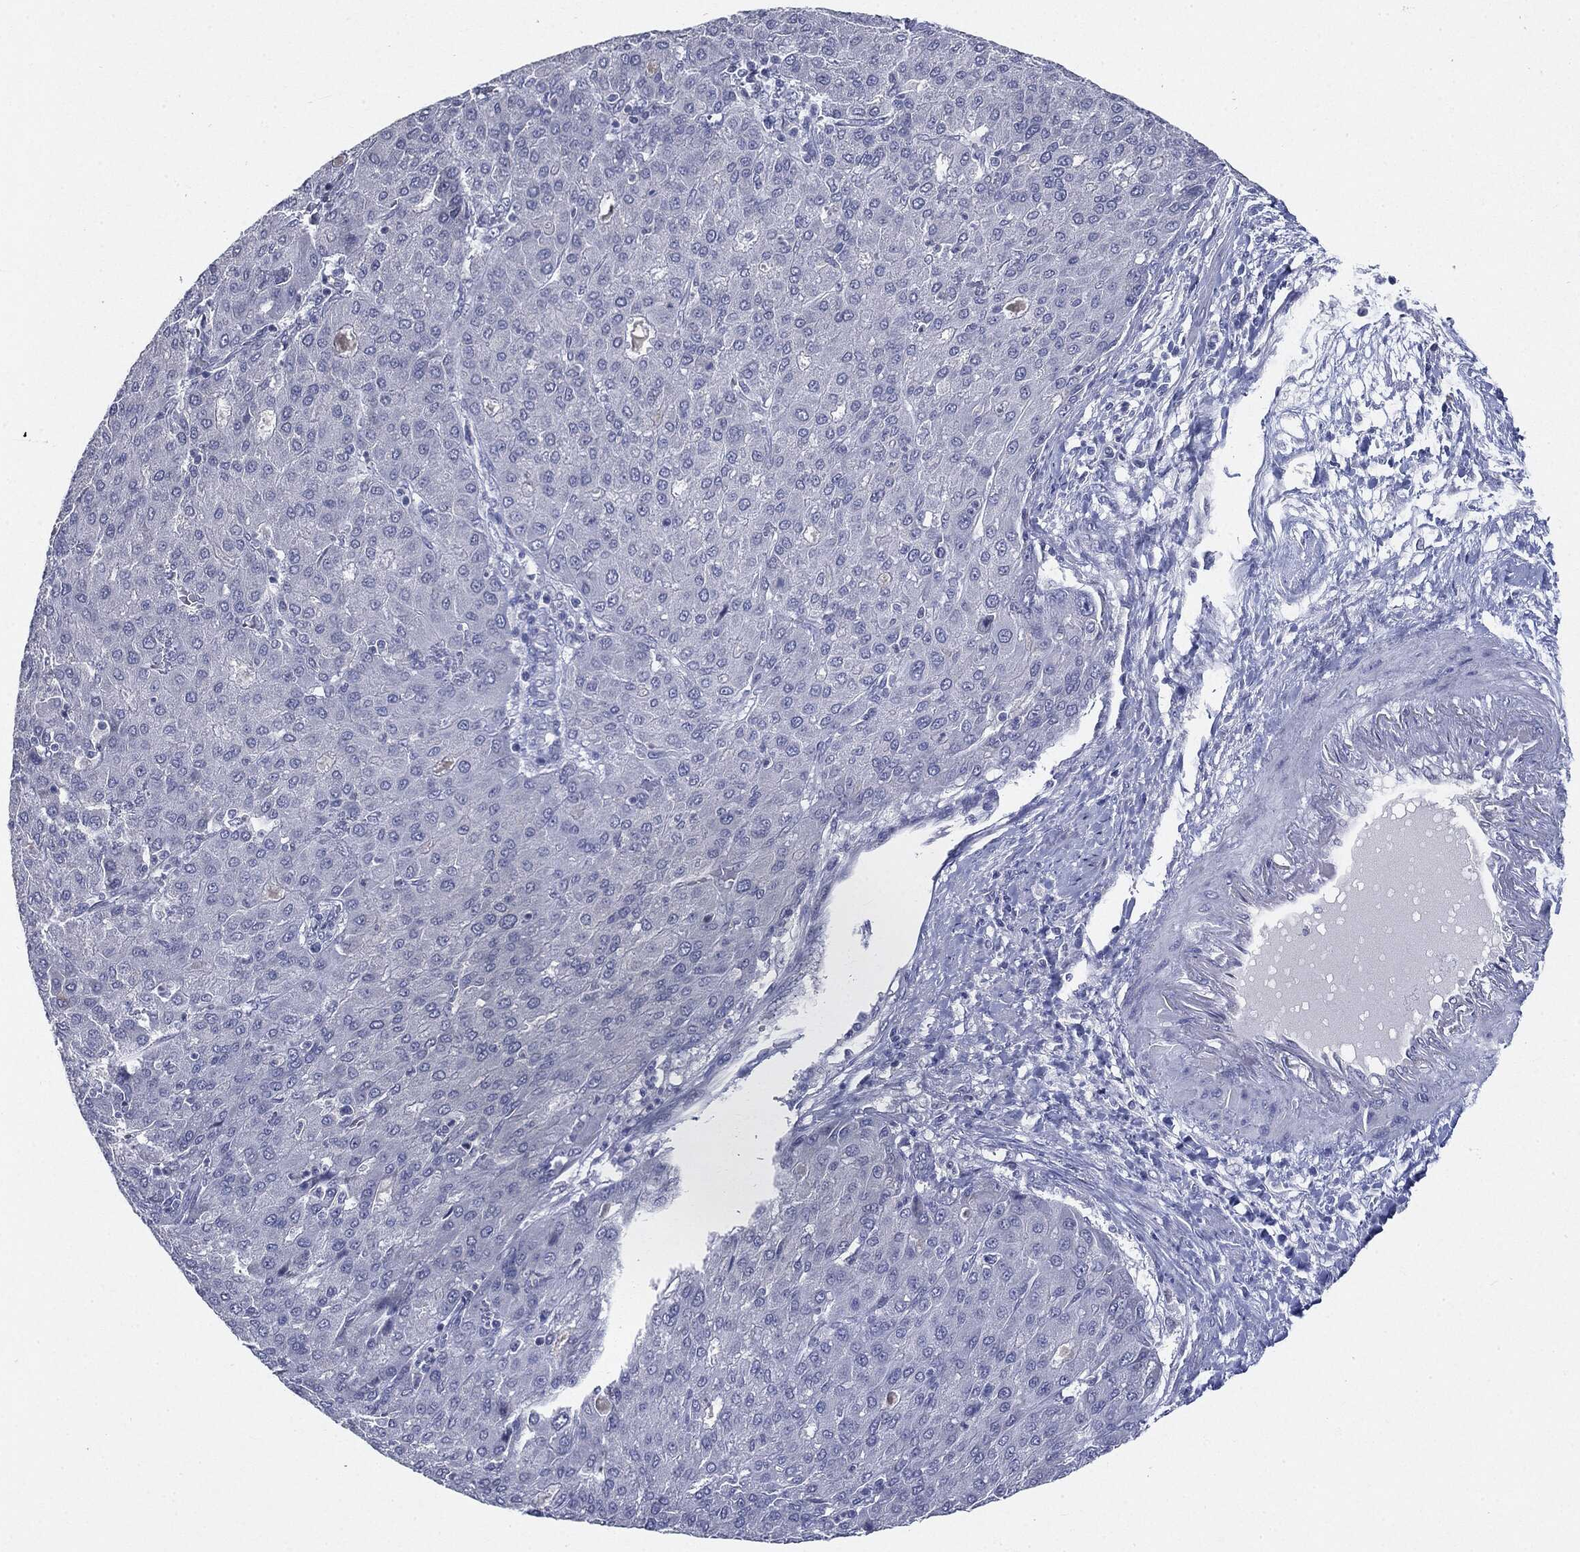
{"staining": {"intensity": "negative", "quantity": "none", "location": "none"}, "tissue": "liver cancer", "cell_type": "Tumor cells", "image_type": "cancer", "snomed": [{"axis": "morphology", "description": "Carcinoma, Hepatocellular, NOS"}, {"axis": "topography", "description": "Liver"}], "caption": "Immunohistochemistry of human liver cancer shows no expression in tumor cells. (Stains: DAB immunohistochemistry with hematoxylin counter stain, Microscopy: brightfield microscopy at high magnification).", "gene": "CGB1", "patient": {"sex": "male", "age": 65}}